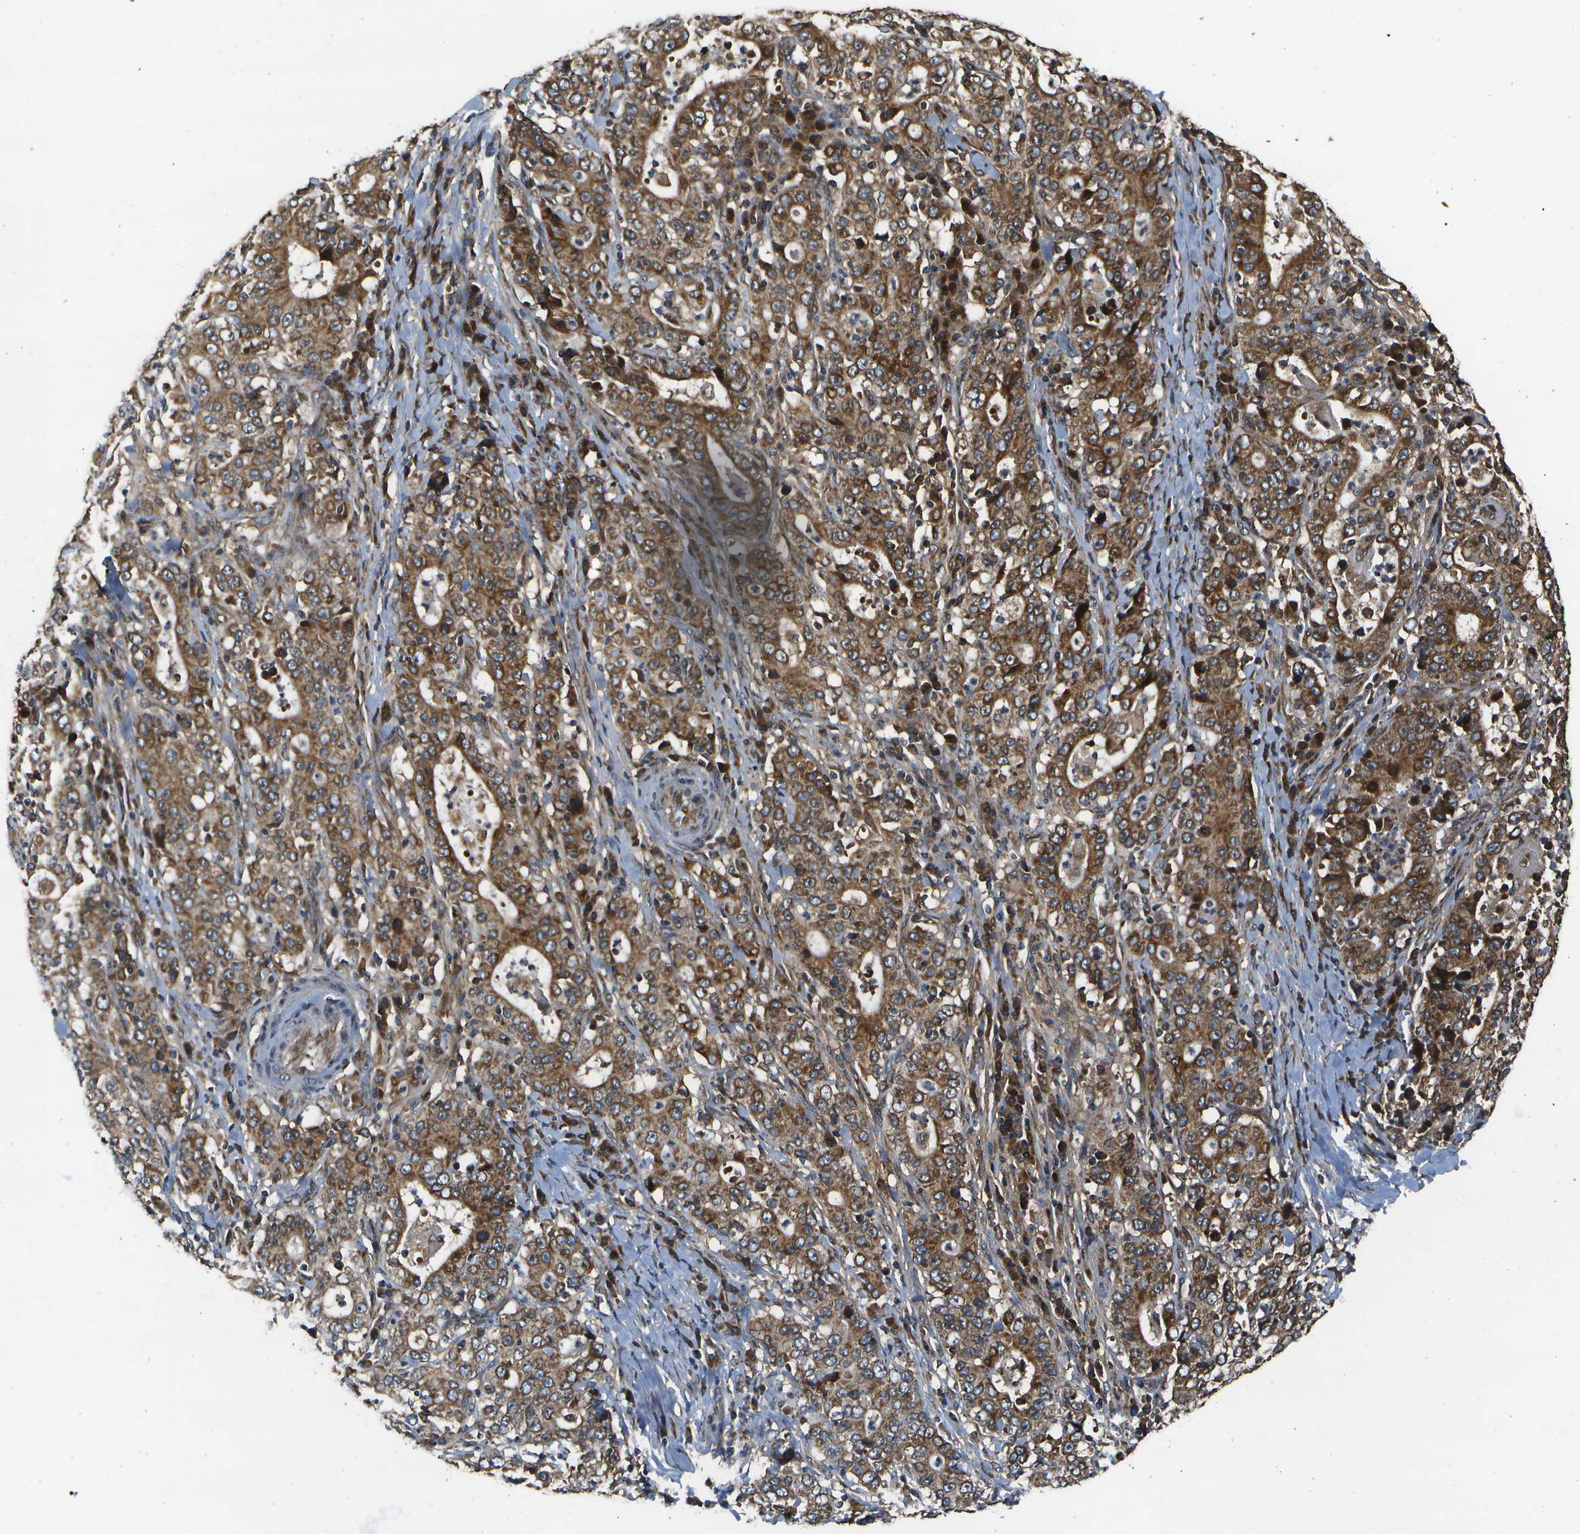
{"staining": {"intensity": "moderate", "quantity": ">75%", "location": "cytoplasmic/membranous"}, "tissue": "stomach cancer", "cell_type": "Tumor cells", "image_type": "cancer", "snomed": [{"axis": "morphology", "description": "Normal tissue, NOS"}, {"axis": "morphology", "description": "Adenocarcinoma, NOS"}, {"axis": "topography", "description": "Stomach, upper"}, {"axis": "topography", "description": "Stomach"}], "caption": "Immunohistochemistry (DAB (3,3'-diaminobenzidine)) staining of human stomach adenocarcinoma shows moderate cytoplasmic/membranous protein positivity in approximately >75% of tumor cells.", "gene": "HFE", "patient": {"sex": "male", "age": 59}}